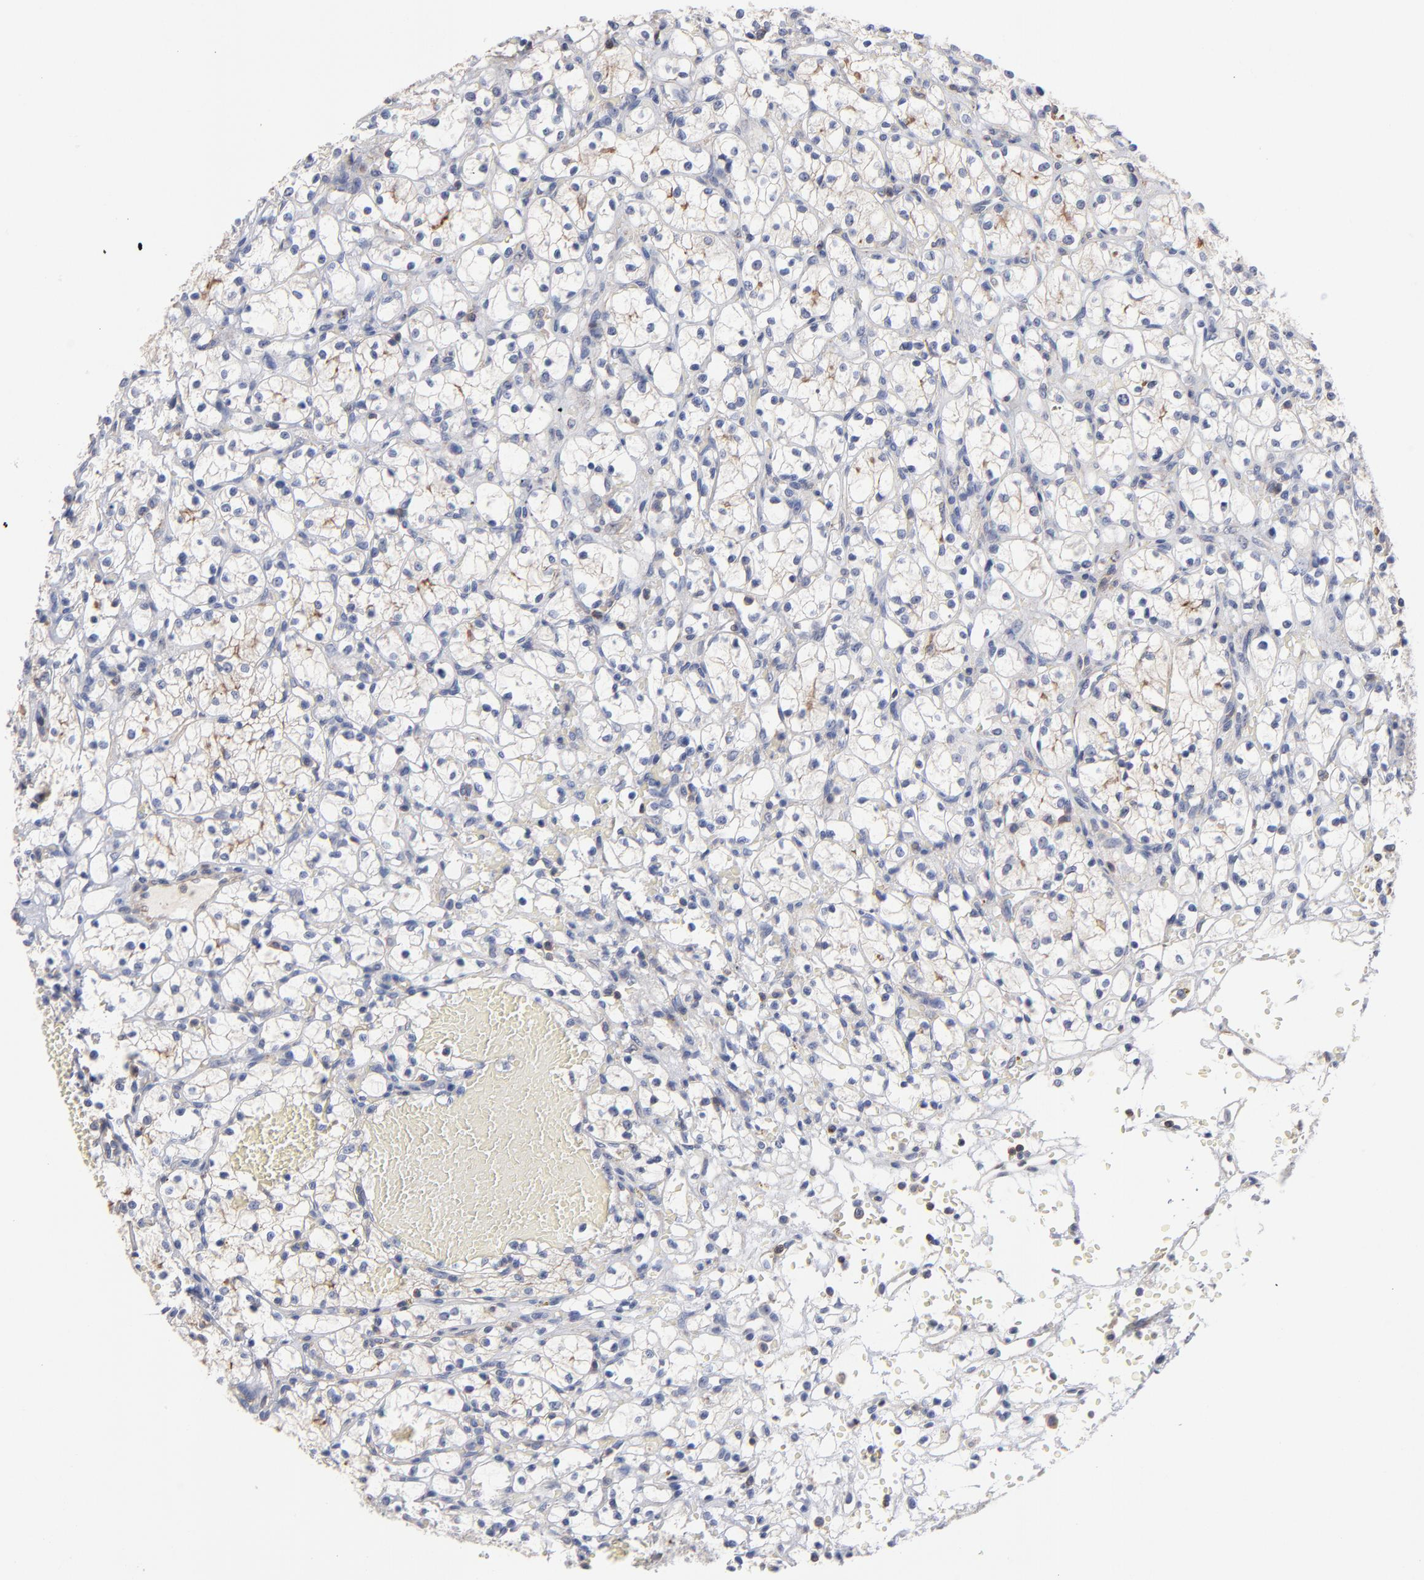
{"staining": {"intensity": "weak", "quantity": "<25%", "location": "cytoplasmic/membranous"}, "tissue": "renal cancer", "cell_type": "Tumor cells", "image_type": "cancer", "snomed": [{"axis": "morphology", "description": "Adenocarcinoma, NOS"}, {"axis": "topography", "description": "Kidney"}], "caption": "The image demonstrates no significant staining in tumor cells of adenocarcinoma (renal).", "gene": "PDLIM2", "patient": {"sex": "female", "age": 60}}